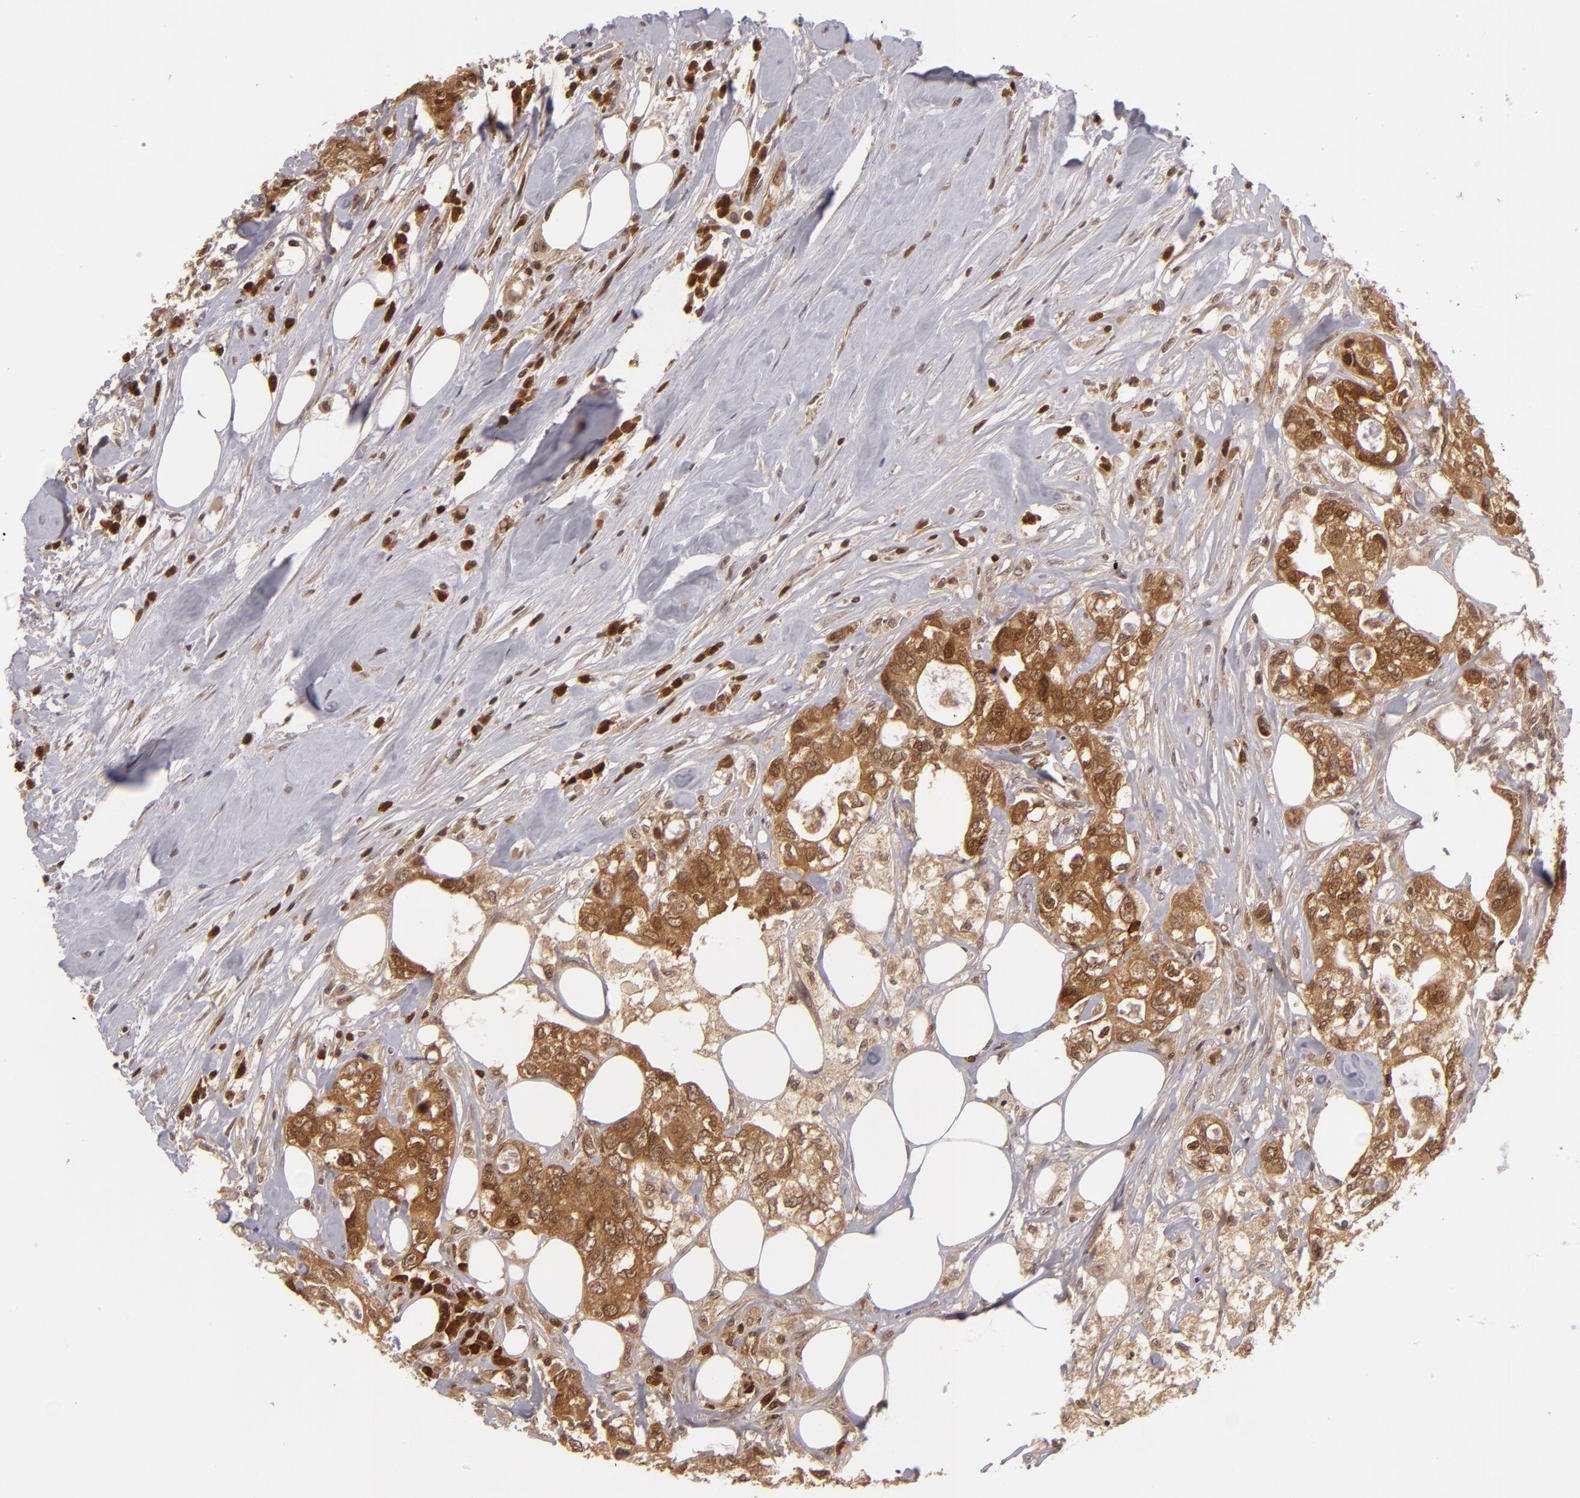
{"staining": {"intensity": "strong", "quantity": ">75%", "location": "cytoplasmic/membranous"}, "tissue": "colorectal cancer", "cell_type": "Tumor cells", "image_type": "cancer", "snomed": [{"axis": "morphology", "description": "Adenocarcinoma, NOS"}, {"axis": "topography", "description": "Rectum"}], "caption": "Immunohistochemistry staining of colorectal cancer, which demonstrates high levels of strong cytoplasmic/membranous expression in approximately >75% of tumor cells indicating strong cytoplasmic/membranous protein expression. The staining was performed using DAB (brown) for protein detection and nuclei were counterstained in hematoxylin (blue).", "gene": "ZBTB33", "patient": {"sex": "female", "age": 57}}